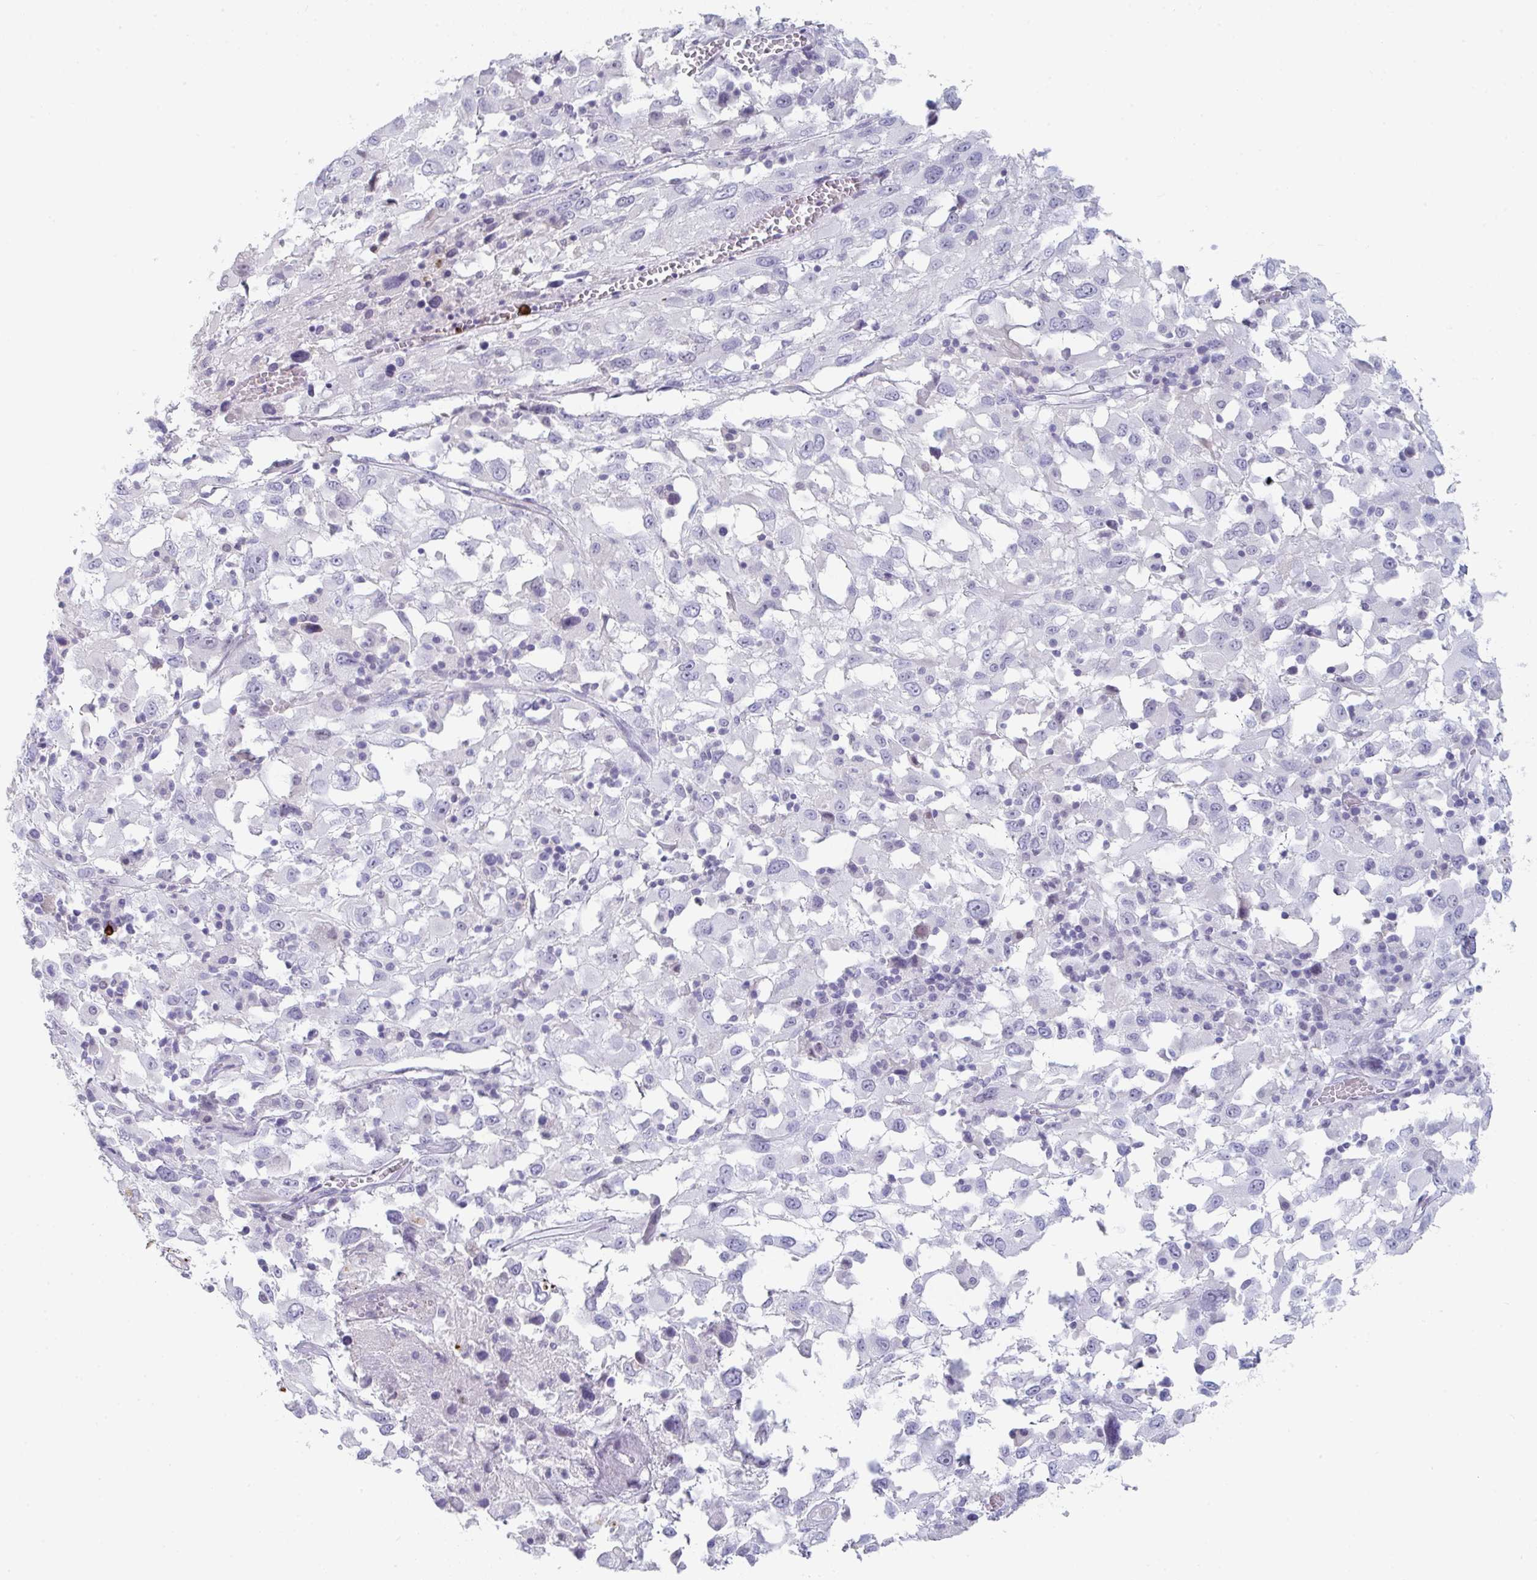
{"staining": {"intensity": "negative", "quantity": "none", "location": "none"}, "tissue": "melanoma", "cell_type": "Tumor cells", "image_type": "cancer", "snomed": [{"axis": "morphology", "description": "Malignant melanoma, Metastatic site"}, {"axis": "topography", "description": "Soft tissue"}], "caption": "Protein analysis of melanoma reveals no significant staining in tumor cells.", "gene": "RUBCN", "patient": {"sex": "male", "age": 50}}